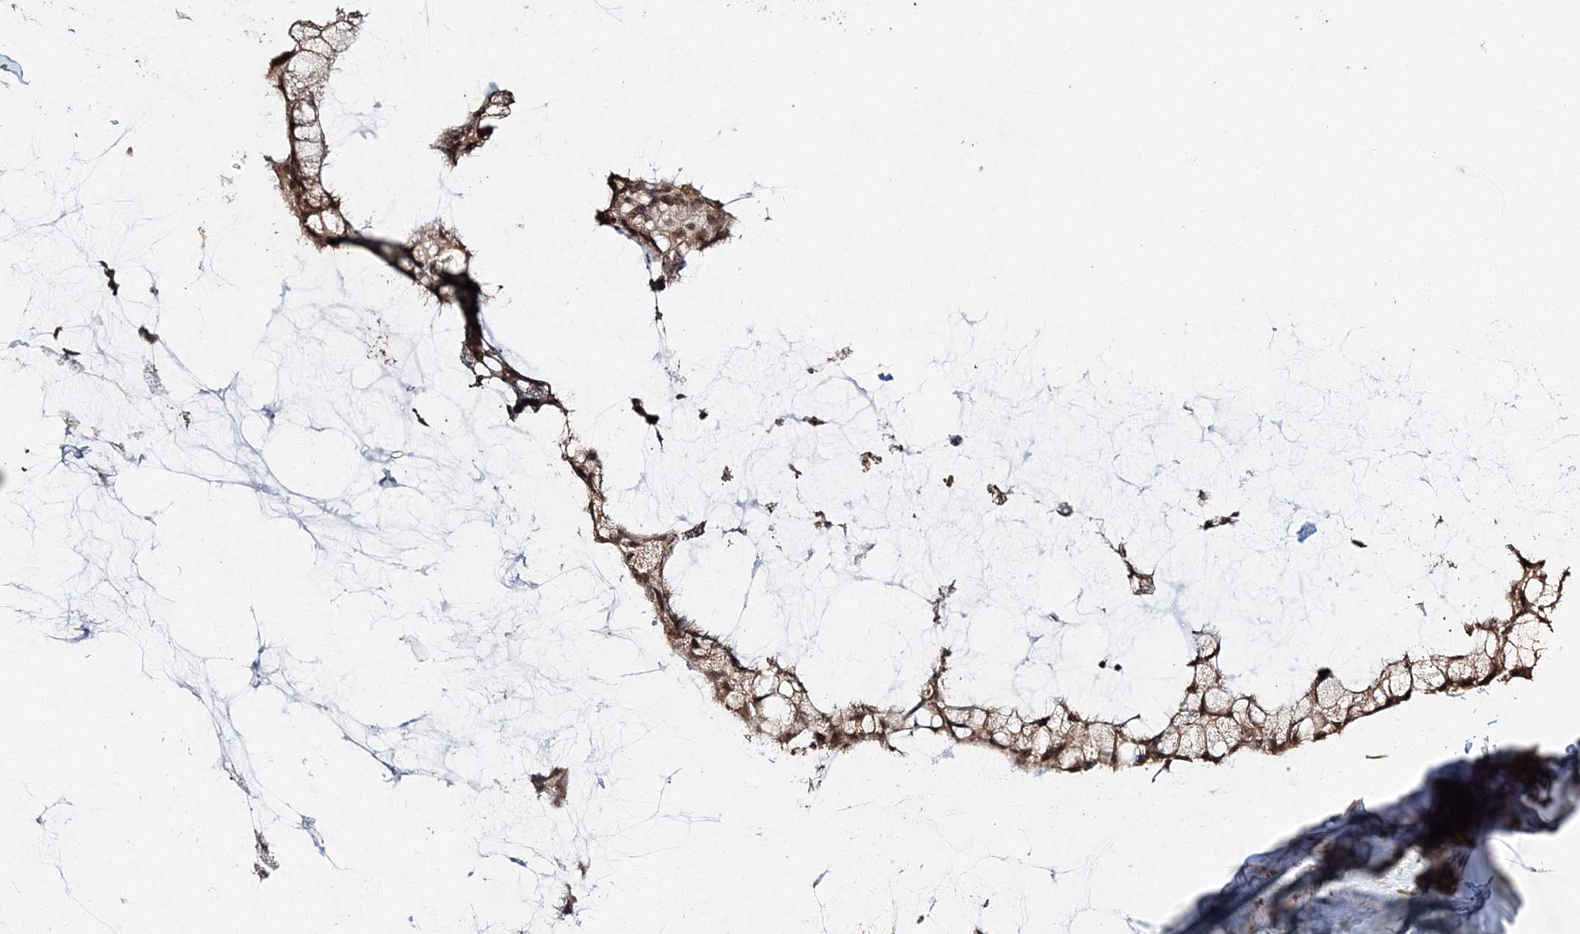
{"staining": {"intensity": "strong", "quantity": ">75%", "location": "cytoplasmic/membranous,nuclear"}, "tissue": "ovarian cancer", "cell_type": "Tumor cells", "image_type": "cancer", "snomed": [{"axis": "morphology", "description": "Cystadenocarcinoma, mucinous, NOS"}, {"axis": "topography", "description": "Ovary"}], "caption": "Tumor cells reveal high levels of strong cytoplasmic/membranous and nuclear positivity in approximately >75% of cells in ovarian mucinous cystadenocarcinoma.", "gene": "QRICH1", "patient": {"sex": "female", "age": 39}}